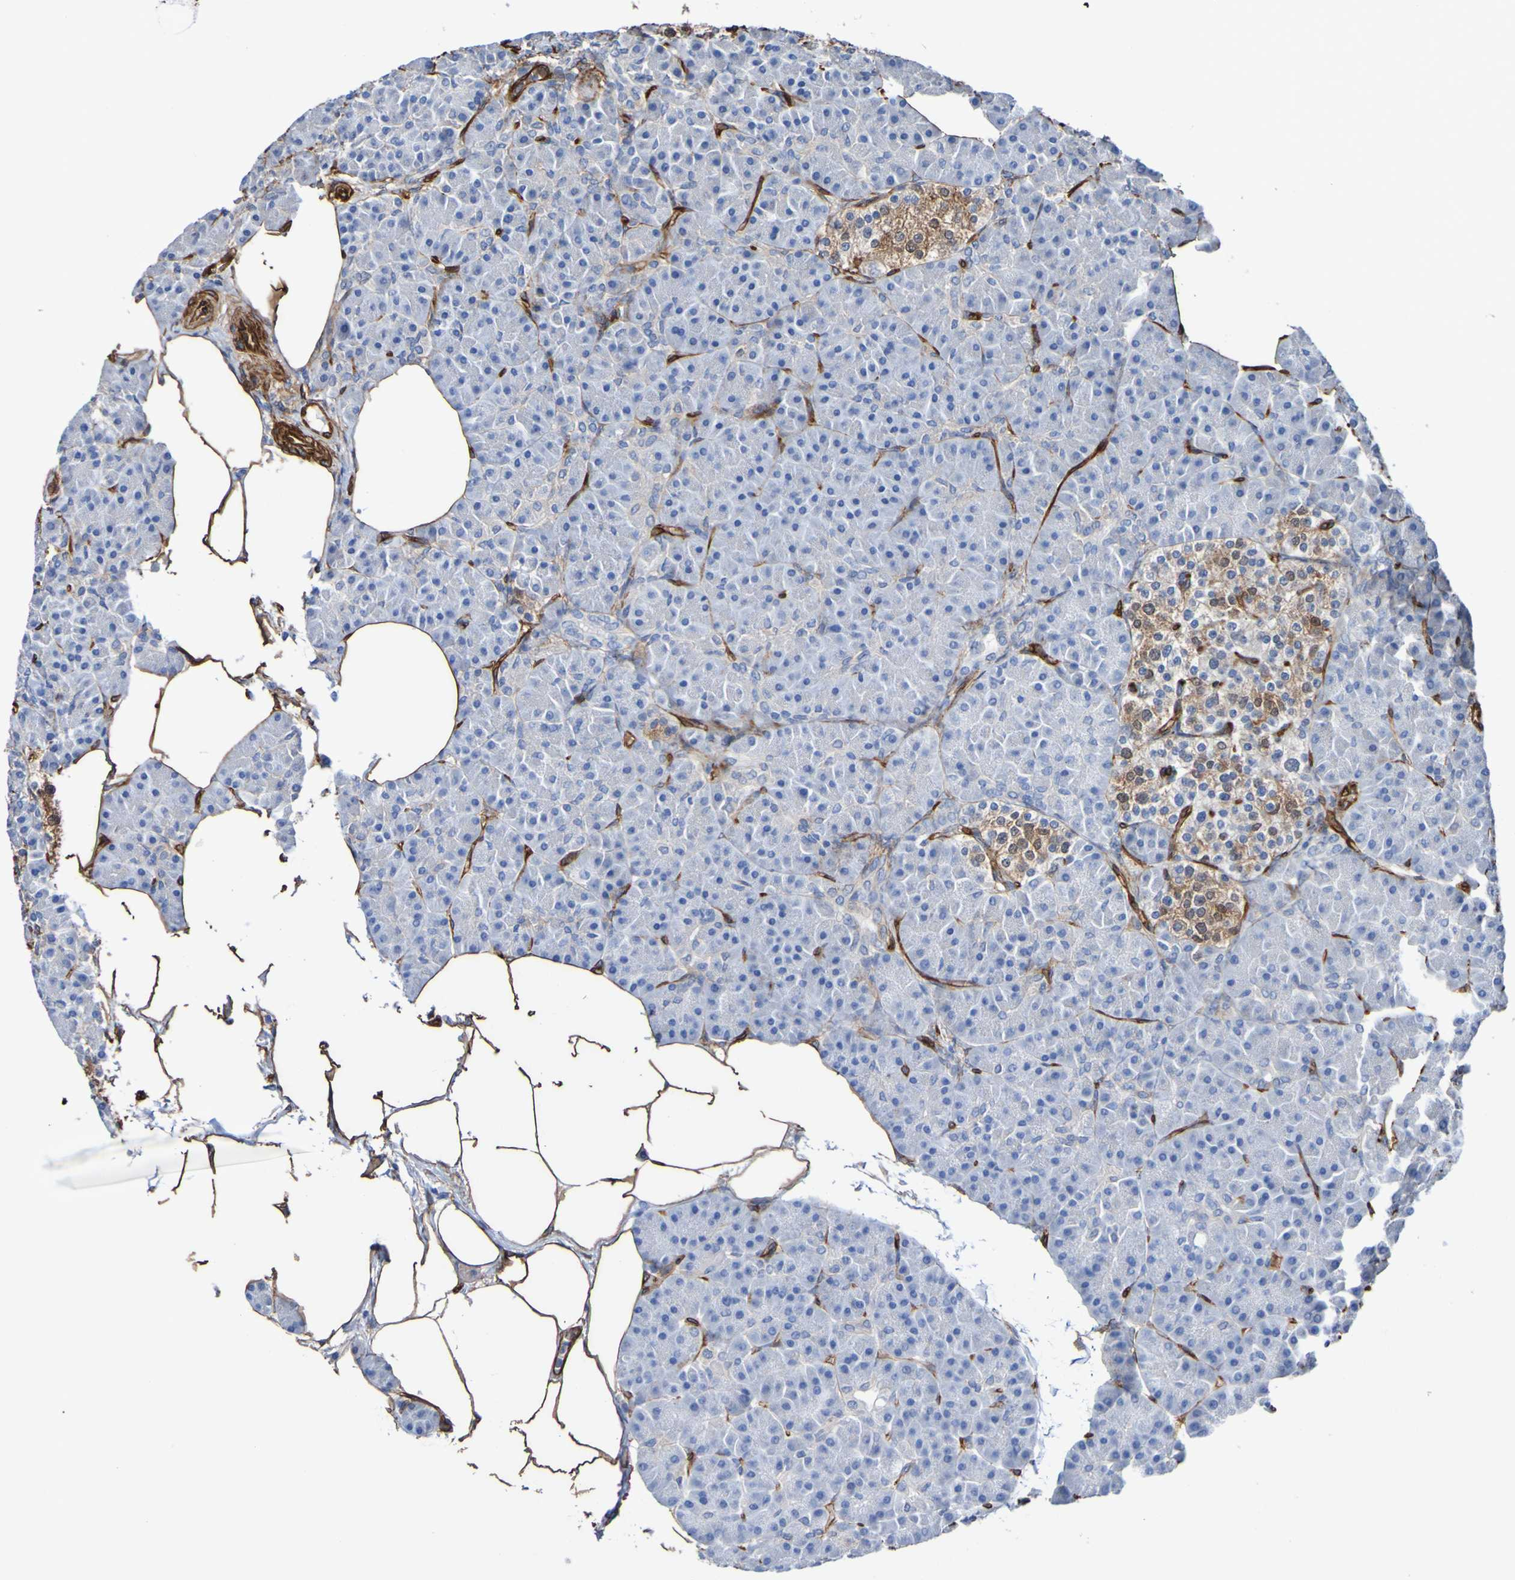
{"staining": {"intensity": "weak", "quantity": "<25%", "location": "cytoplasmic/membranous"}, "tissue": "pancreas", "cell_type": "Exocrine glandular cells", "image_type": "normal", "snomed": [{"axis": "morphology", "description": "Normal tissue, NOS"}, {"axis": "topography", "description": "Pancreas"}], "caption": "IHC of normal pancreas exhibits no staining in exocrine glandular cells.", "gene": "ELMOD3", "patient": {"sex": "female", "age": 70}}